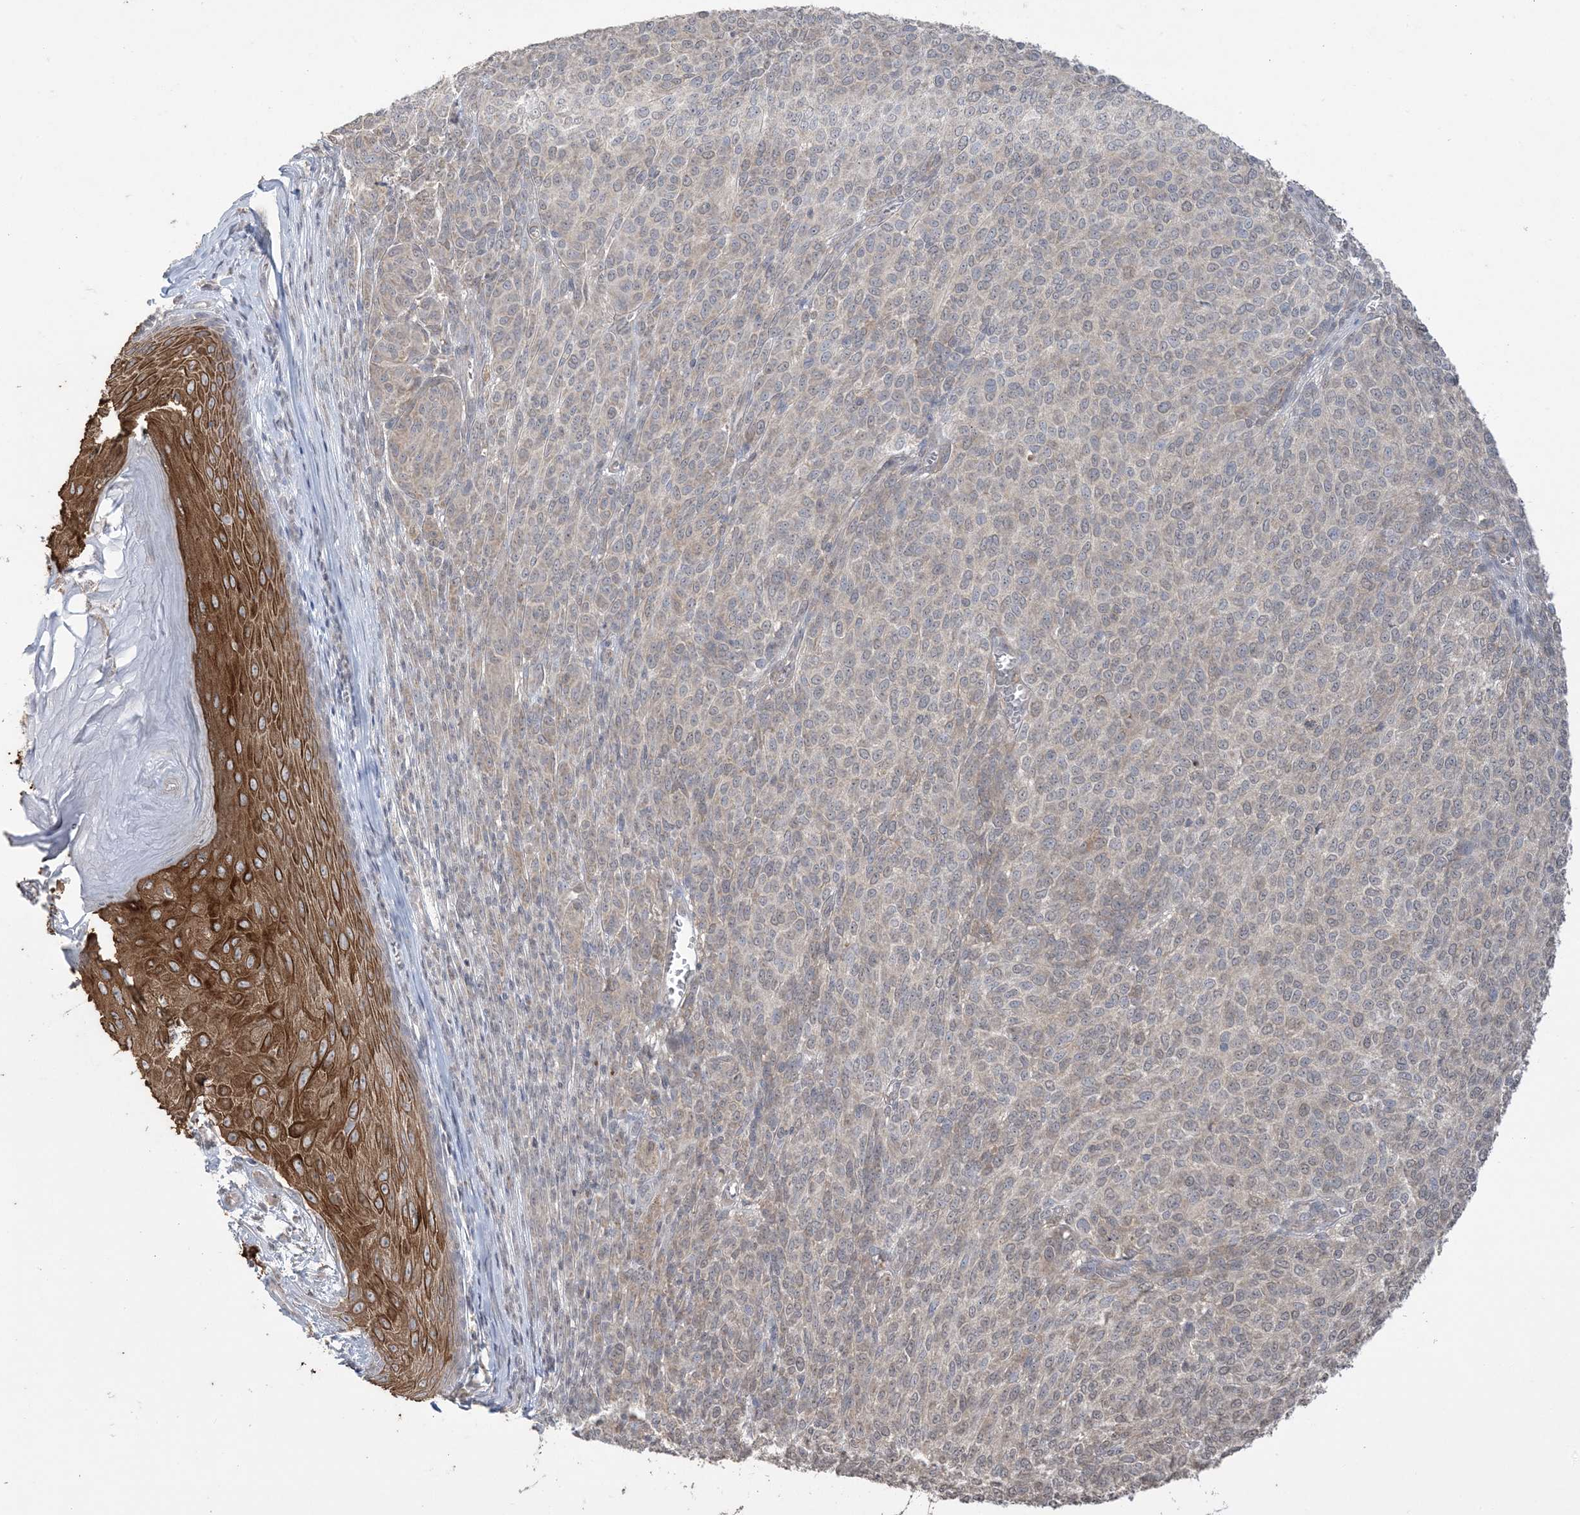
{"staining": {"intensity": "weak", "quantity": "25%-75%", "location": "cytoplasmic/membranous"}, "tissue": "melanoma", "cell_type": "Tumor cells", "image_type": "cancer", "snomed": [{"axis": "morphology", "description": "Malignant melanoma, NOS"}, {"axis": "topography", "description": "Skin"}], "caption": "DAB (3,3'-diaminobenzidine) immunohistochemical staining of human malignant melanoma exhibits weak cytoplasmic/membranous protein staining in about 25%-75% of tumor cells.", "gene": "XRN1", "patient": {"sex": "male", "age": 49}}